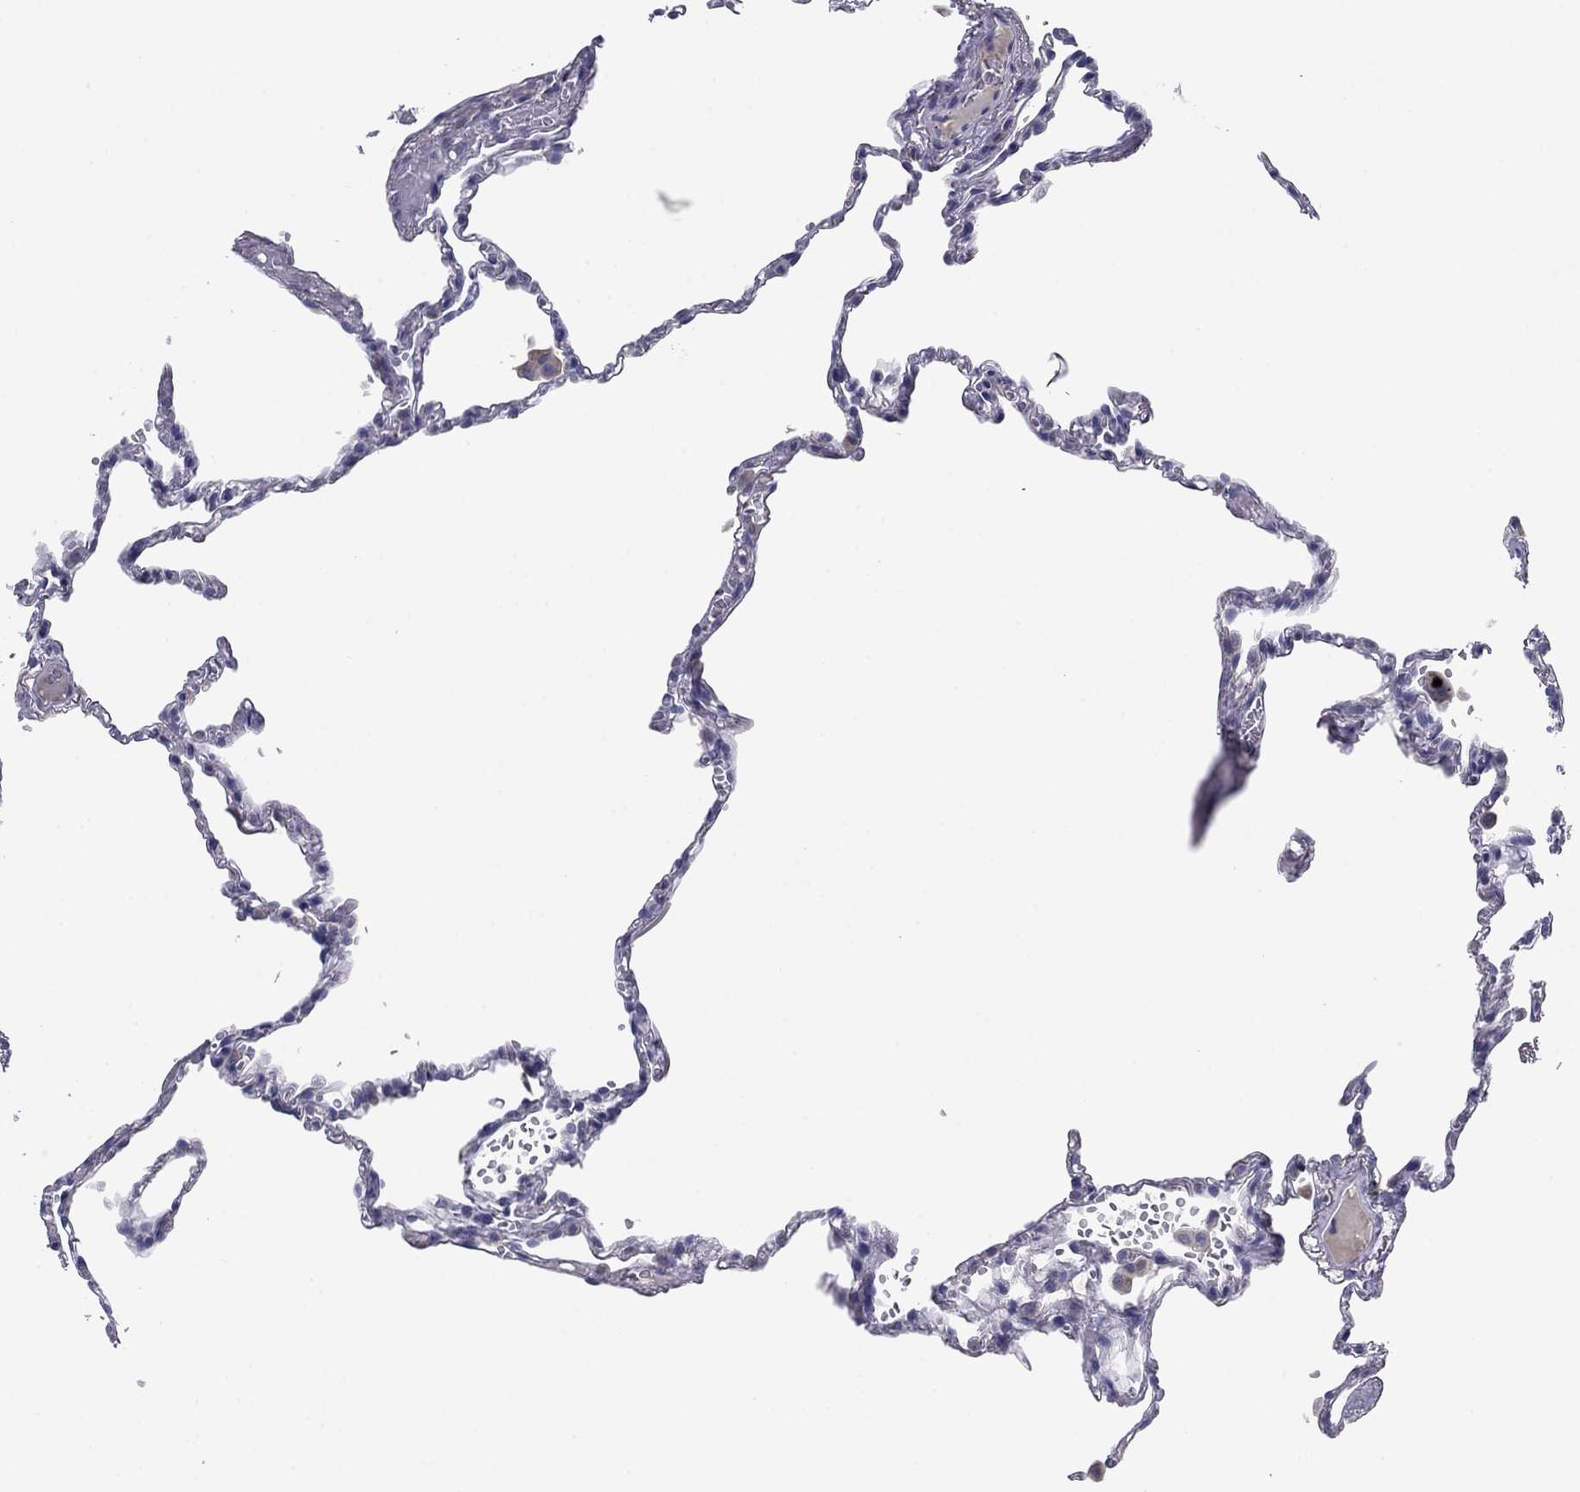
{"staining": {"intensity": "negative", "quantity": "none", "location": "none"}, "tissue": "lung", "cell_type": "Alveolar cells", "image_type": "normal", "snomed": [{"axis": "morphology", "description": "Normal tissue, NOS"}, {"axis": "topography", "description": "Lung"}], "caption": "This image is of normal lung stained with immunohistochemistry (IHC) to label a protein in brown with the nuclei are counter-stained blue. There is no staining in alveolar cells. (DAB (3,3'-diaminobenzidine) IHC visualized using brightfield microscopy, high magnification).", "gene": "CNTNAP4", "patient": {"sex": "male", "age": 78}}